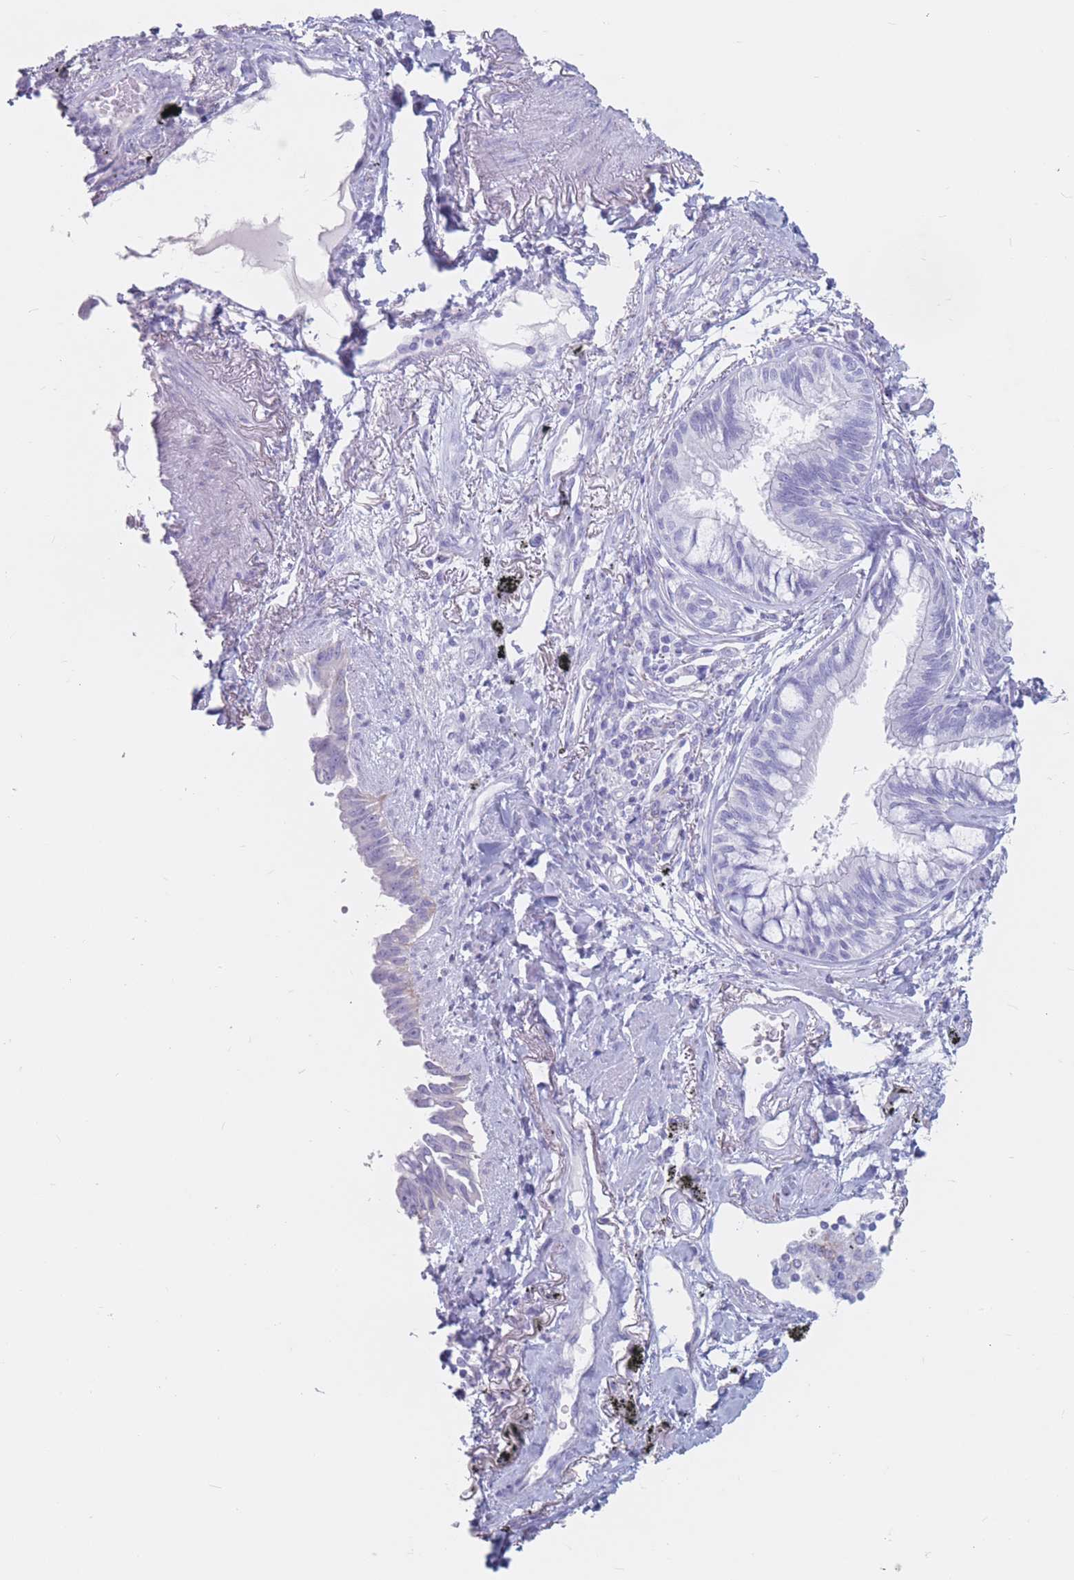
{"staining": {"intensity": "negative", "quantity": "none", "location": "none"}, "tissue": "lung cancer", "cell_type": "Tumor cells", "image_type": "cancer", "snomed": [{"axis": "morphology", "description": "Adenocarcinoma, NOS"}, {"axis": "topography", "description": "Lung"}], "caption": "Histopathology image shows no significant protein expression in tumor cells of adenocarcinoma (lung). (Stains: DAB (3,3'-diaminobenzidine) immunohistochemistry with hematoxylin counter stain, Microscopy: brightfield microscopy at high magnification).", "gene": "ST3GAL5", "patient": {"sex": "male", "age": 67}}